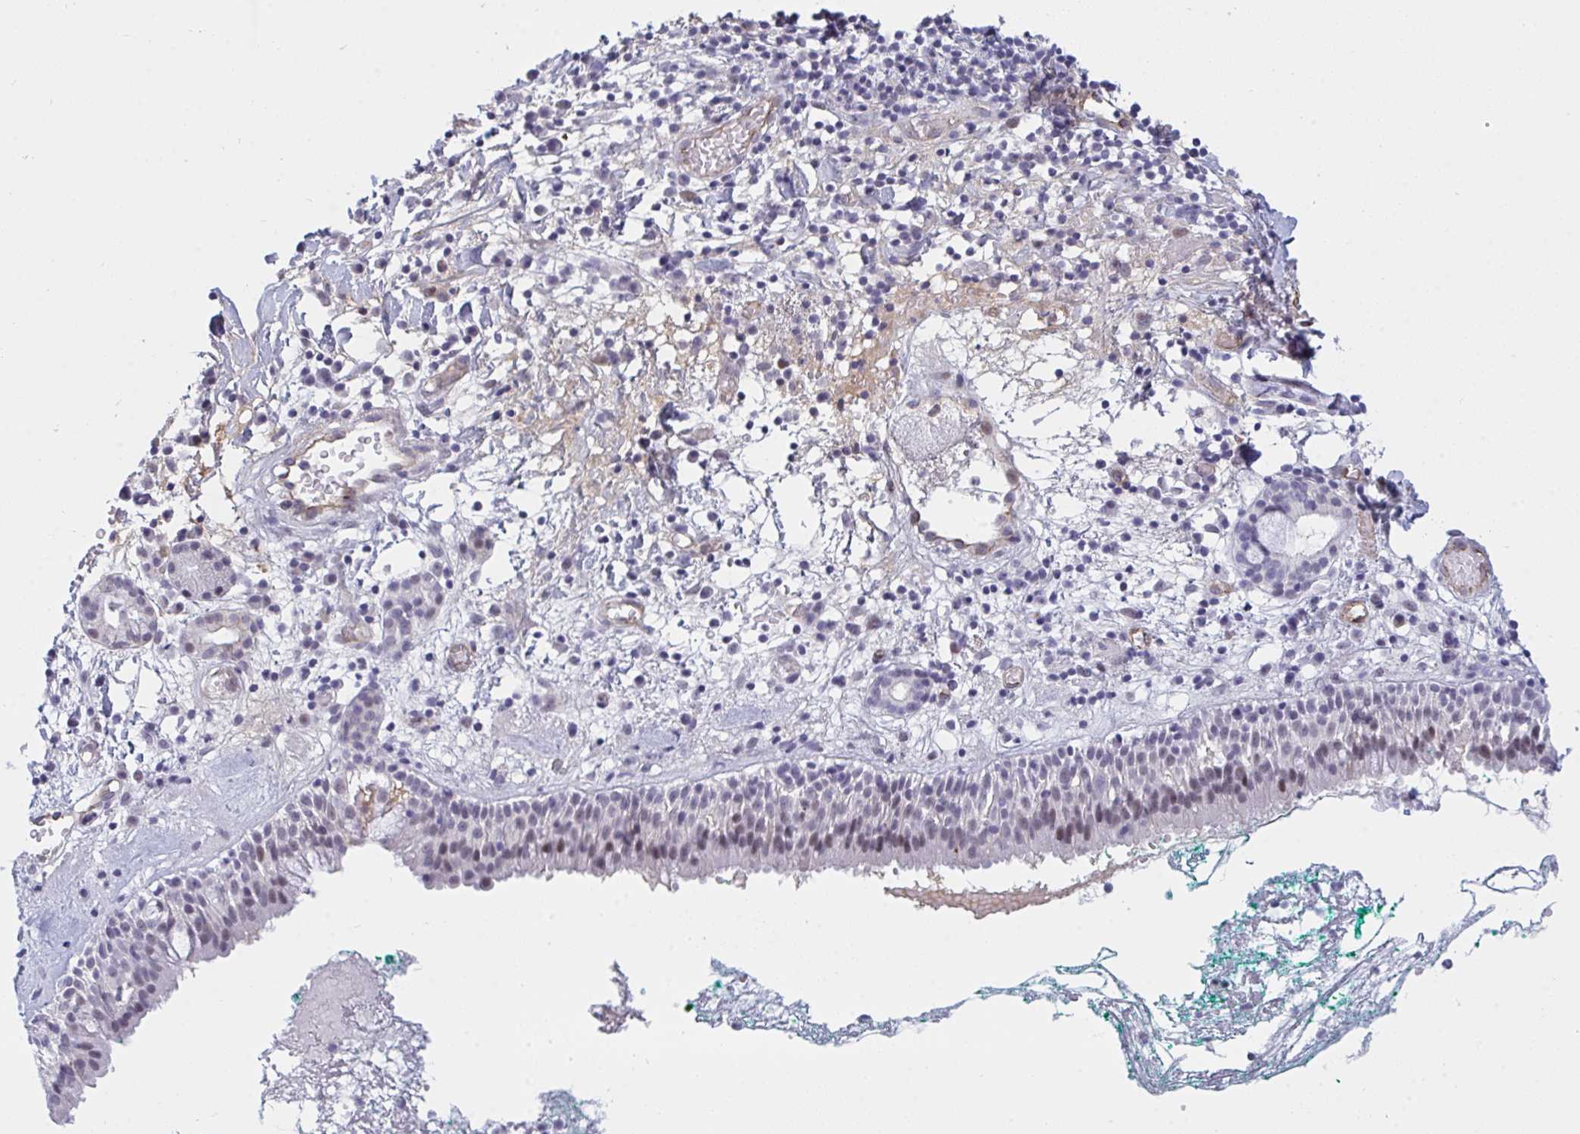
{"staining": {"intensity": "weak", "quantity": "25%-75%", "location": "nuclear"}, "tissue": "nasopharynx", "cell_type": "Respiratory epithelial cells", "image_type": "normal", "snomed": [{"axis": "morphology", "description": "Normal tissue, NOS"}, {"axis": "morphology", "description": "Basal cell carcinoma"}, {"axis": "topography", "description": "Cartilage tissue"}, {"axis": "topography", "description": "Nasopharynx"}, {"axis": "topography", "description": "Oral tissue"}], "caption": "DAB immunohistochemical staining of normal nasopharynx displays weak nuclear protein expression in about 25%-75% of respiratory epithelial cells. (DAB (3,3'-diaminobenzidine) IHC, brown staining for protein, blue staining for nuclei).", "gene": "DSCAML1", "patient": {"sex": "female", "age": 77}}